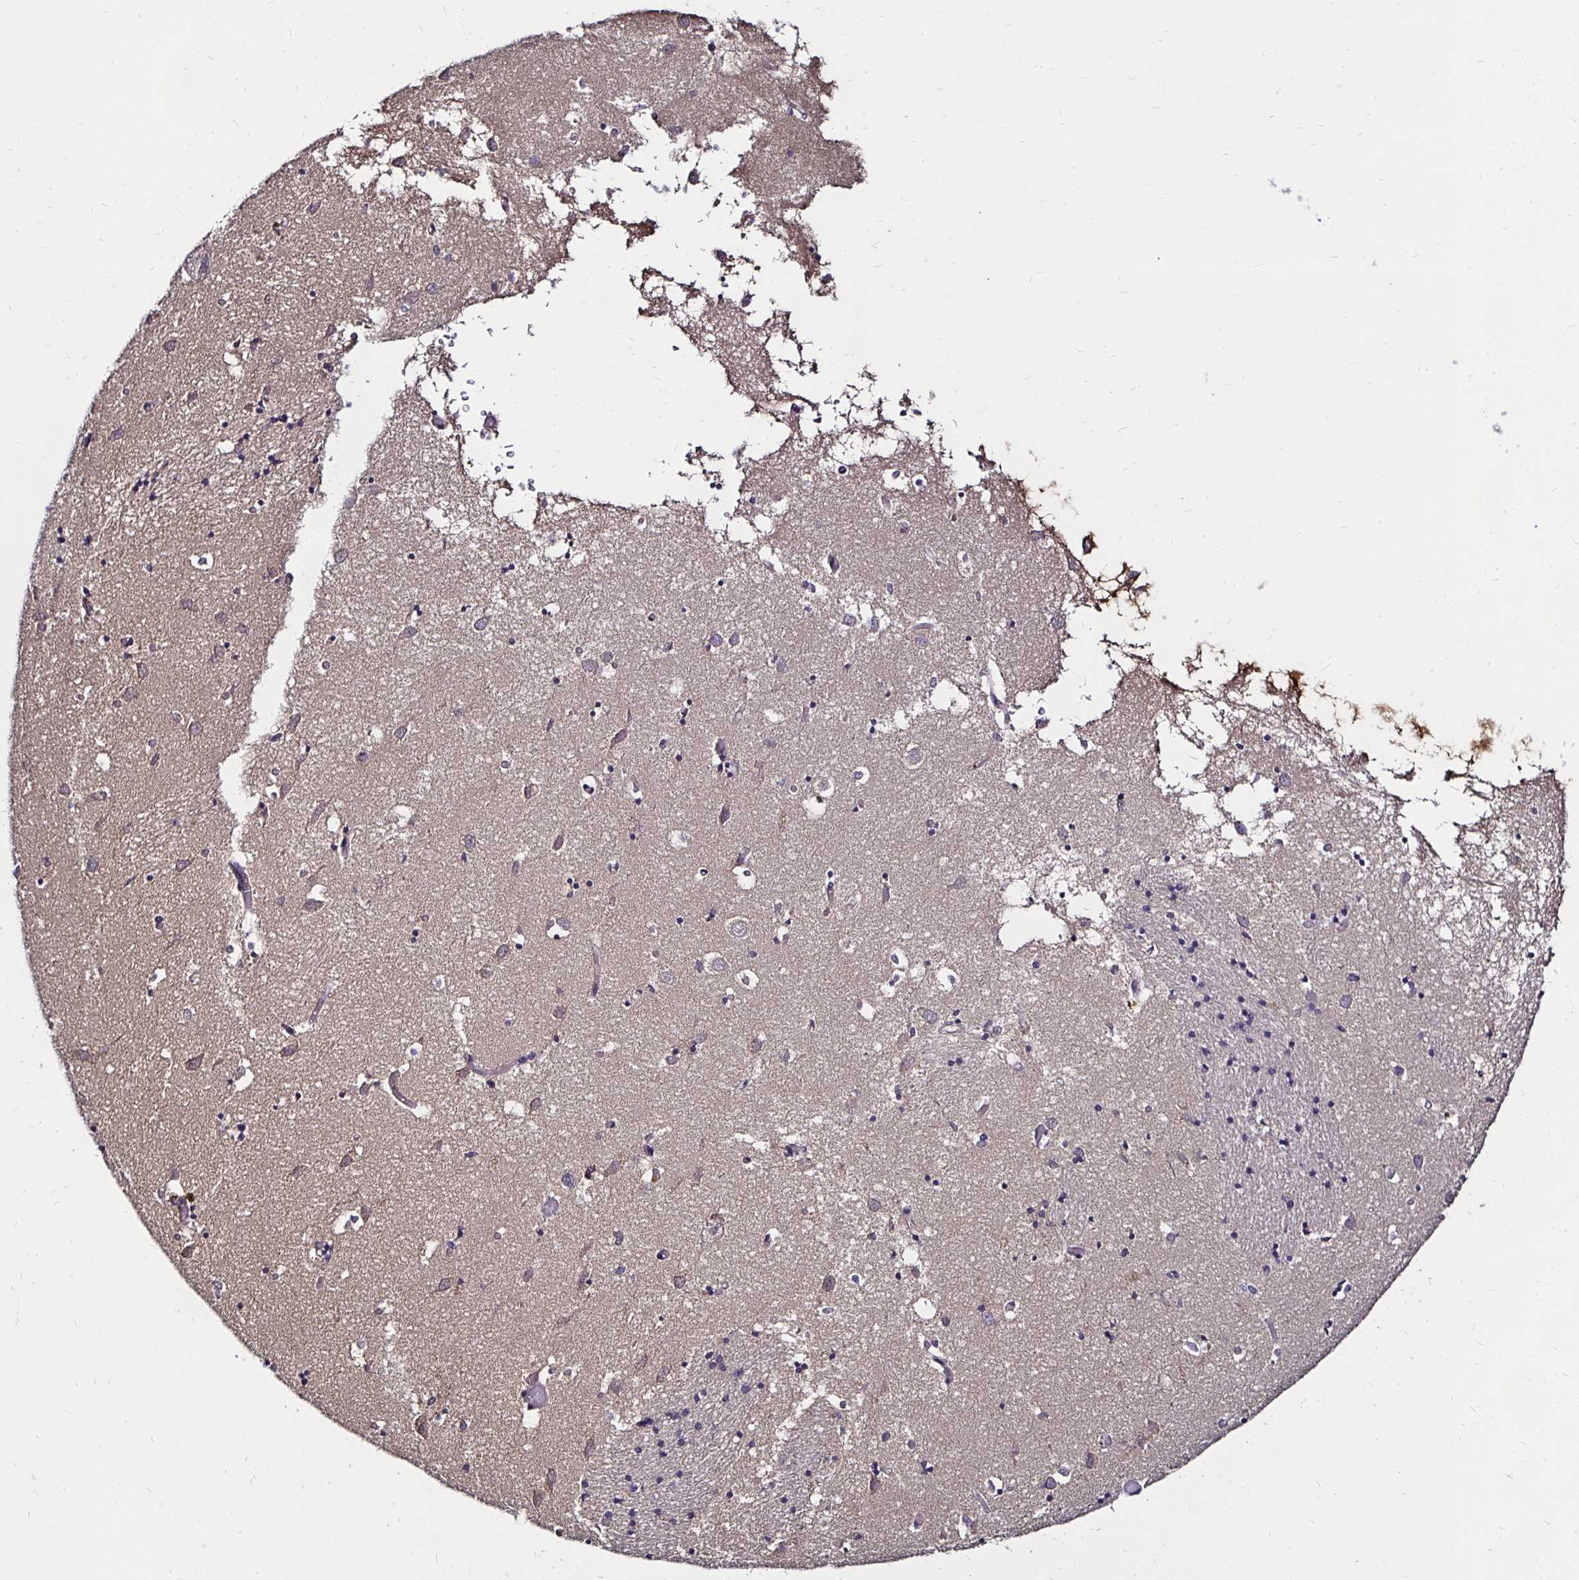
{"staining": {"intensity": "weak", "quantity": "<25%", "location": "cytoplasmic/membranous"}, "tissue": "caudate", "cell_type": "Glial cells", "image_type": "normal", "snomed": [{"axis": "morphology", "description": "Normal tissue, NOS"}, {"axis": "topography", "description": "Lateral ventricle wall"}], "caption": "Immunohistochemistry (IHC) of unremarkable human caudate shows no staining in glial cells.", "gene": "TXN", "patient": {"sex": "male", "age": 70}}